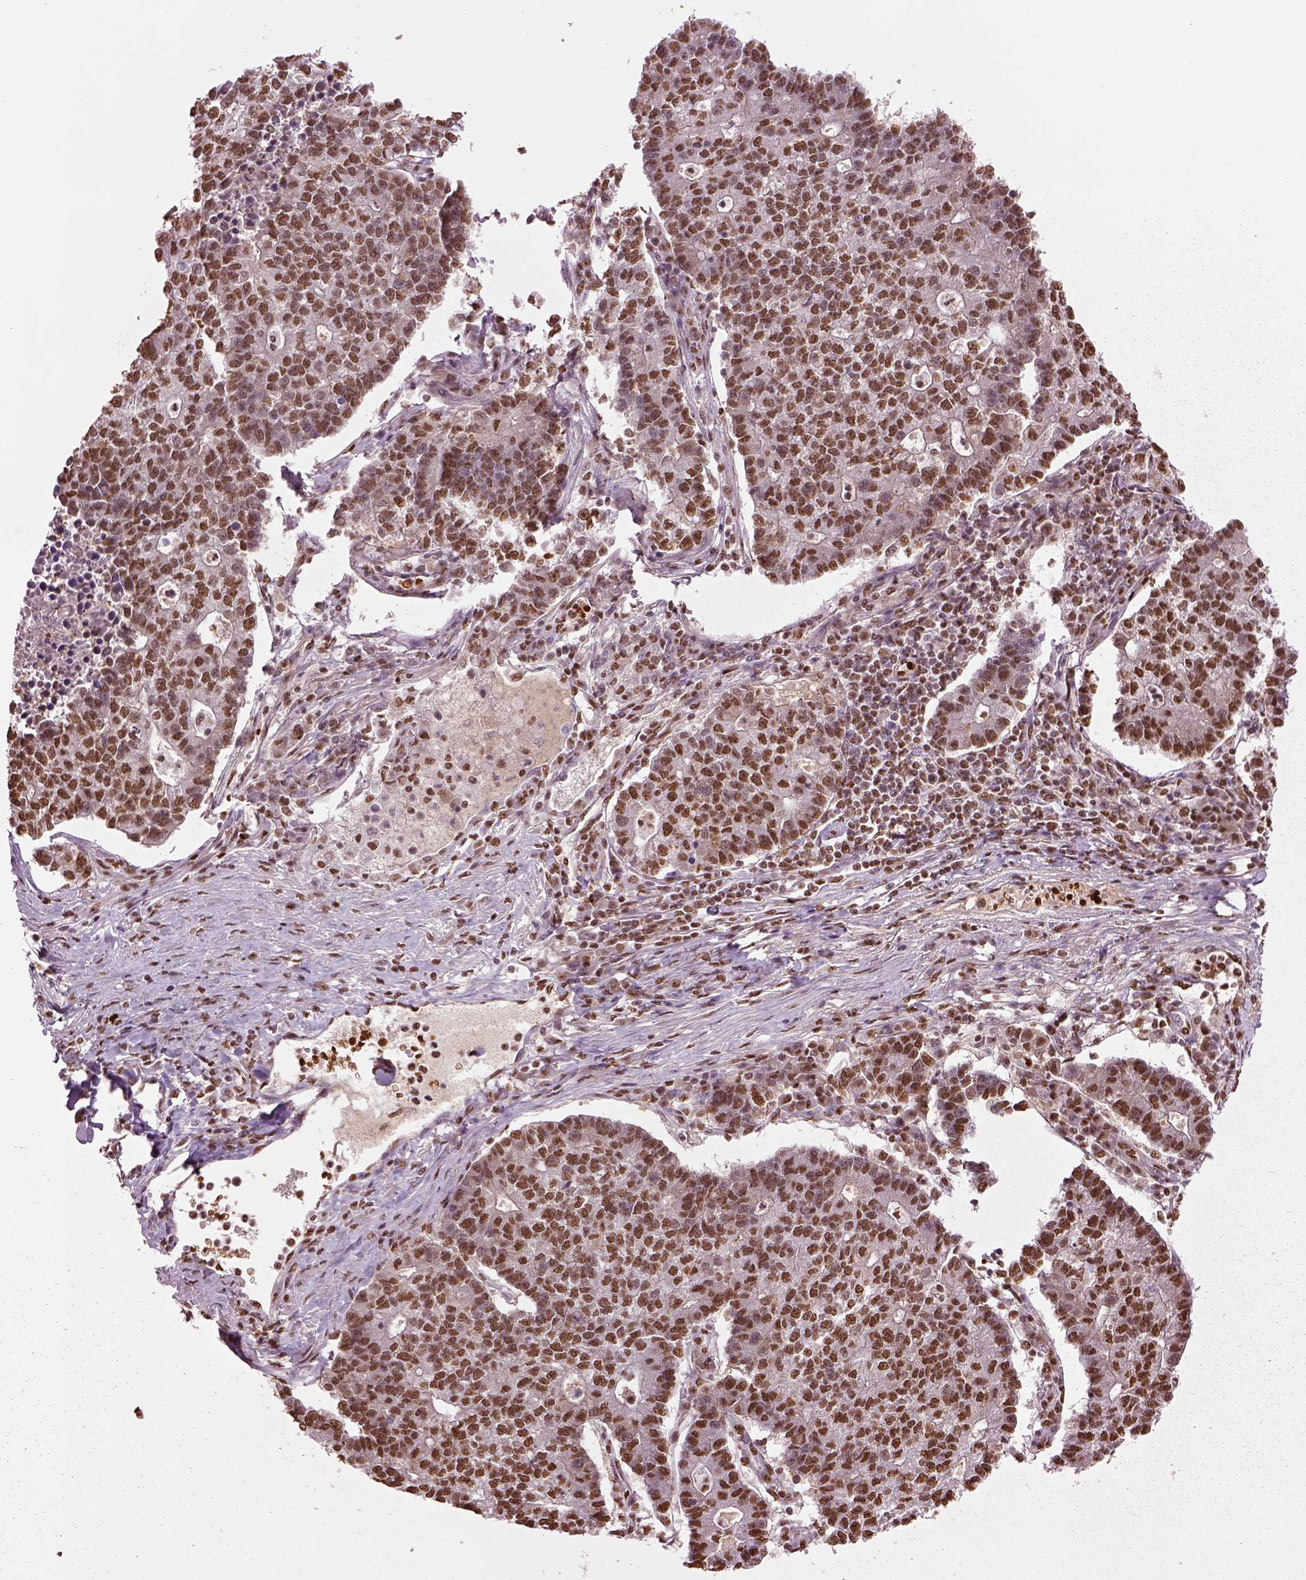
{"staining": {"intensity": "strong", "quantity": ">75%", "location": "nuclear"}, "tissue": "lung cancer", "cell_type": "Tumor cells", "image_type": "cancer", "snomed": [{"axis": "morphology", "description": "Adenocarcinoma, NOS"}, {"axis": "topography", "description": "Lung"}], "caption": "Protein expression analysis of human lung cancer (adenocarcinoma) reveals strong nuclear positivity in about >75% of tumor cells.", "gene": "DDX3X", "patient": {"sex": "male", "age": 57}}